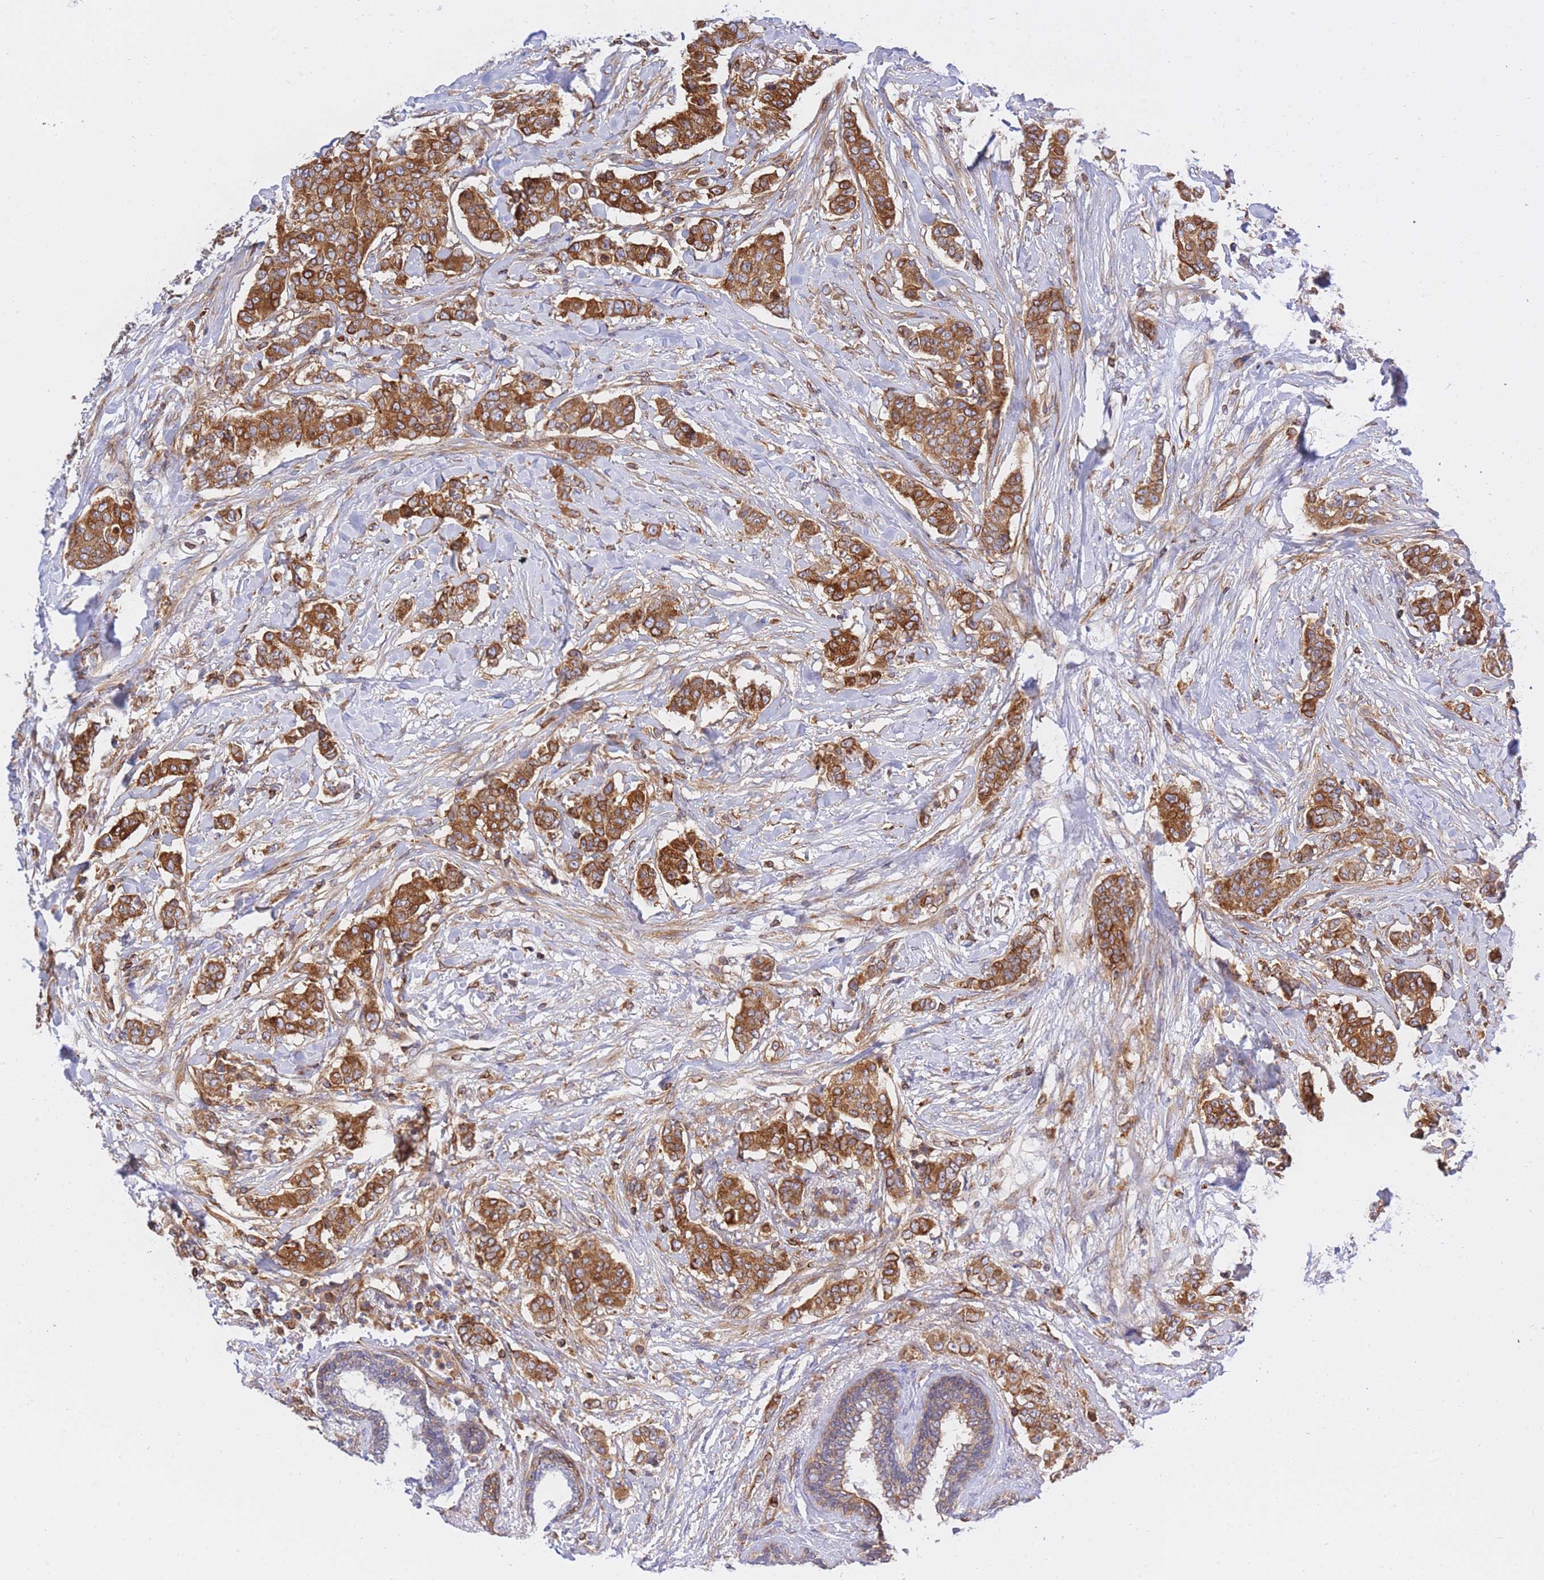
{"staining": {"intensity": "strong", "quantity": ">75%", "location": "cytoplasmic/membranous"}, "tissue": "breast cancer", "cell_type": "Tumor cells", "image_type": "cancer", "snomed": [{"axis": "morphology", "description": "Duct carcinoma"}, {"axis": "topography", "description": "Breast"}], "caption": "Strong cytoplasmic/membranous positivity is appreciated in approximately >75% of tumor cells in breast cancer.", "gene": "REM1", "patient": {"sex": "female", "age": 40}}